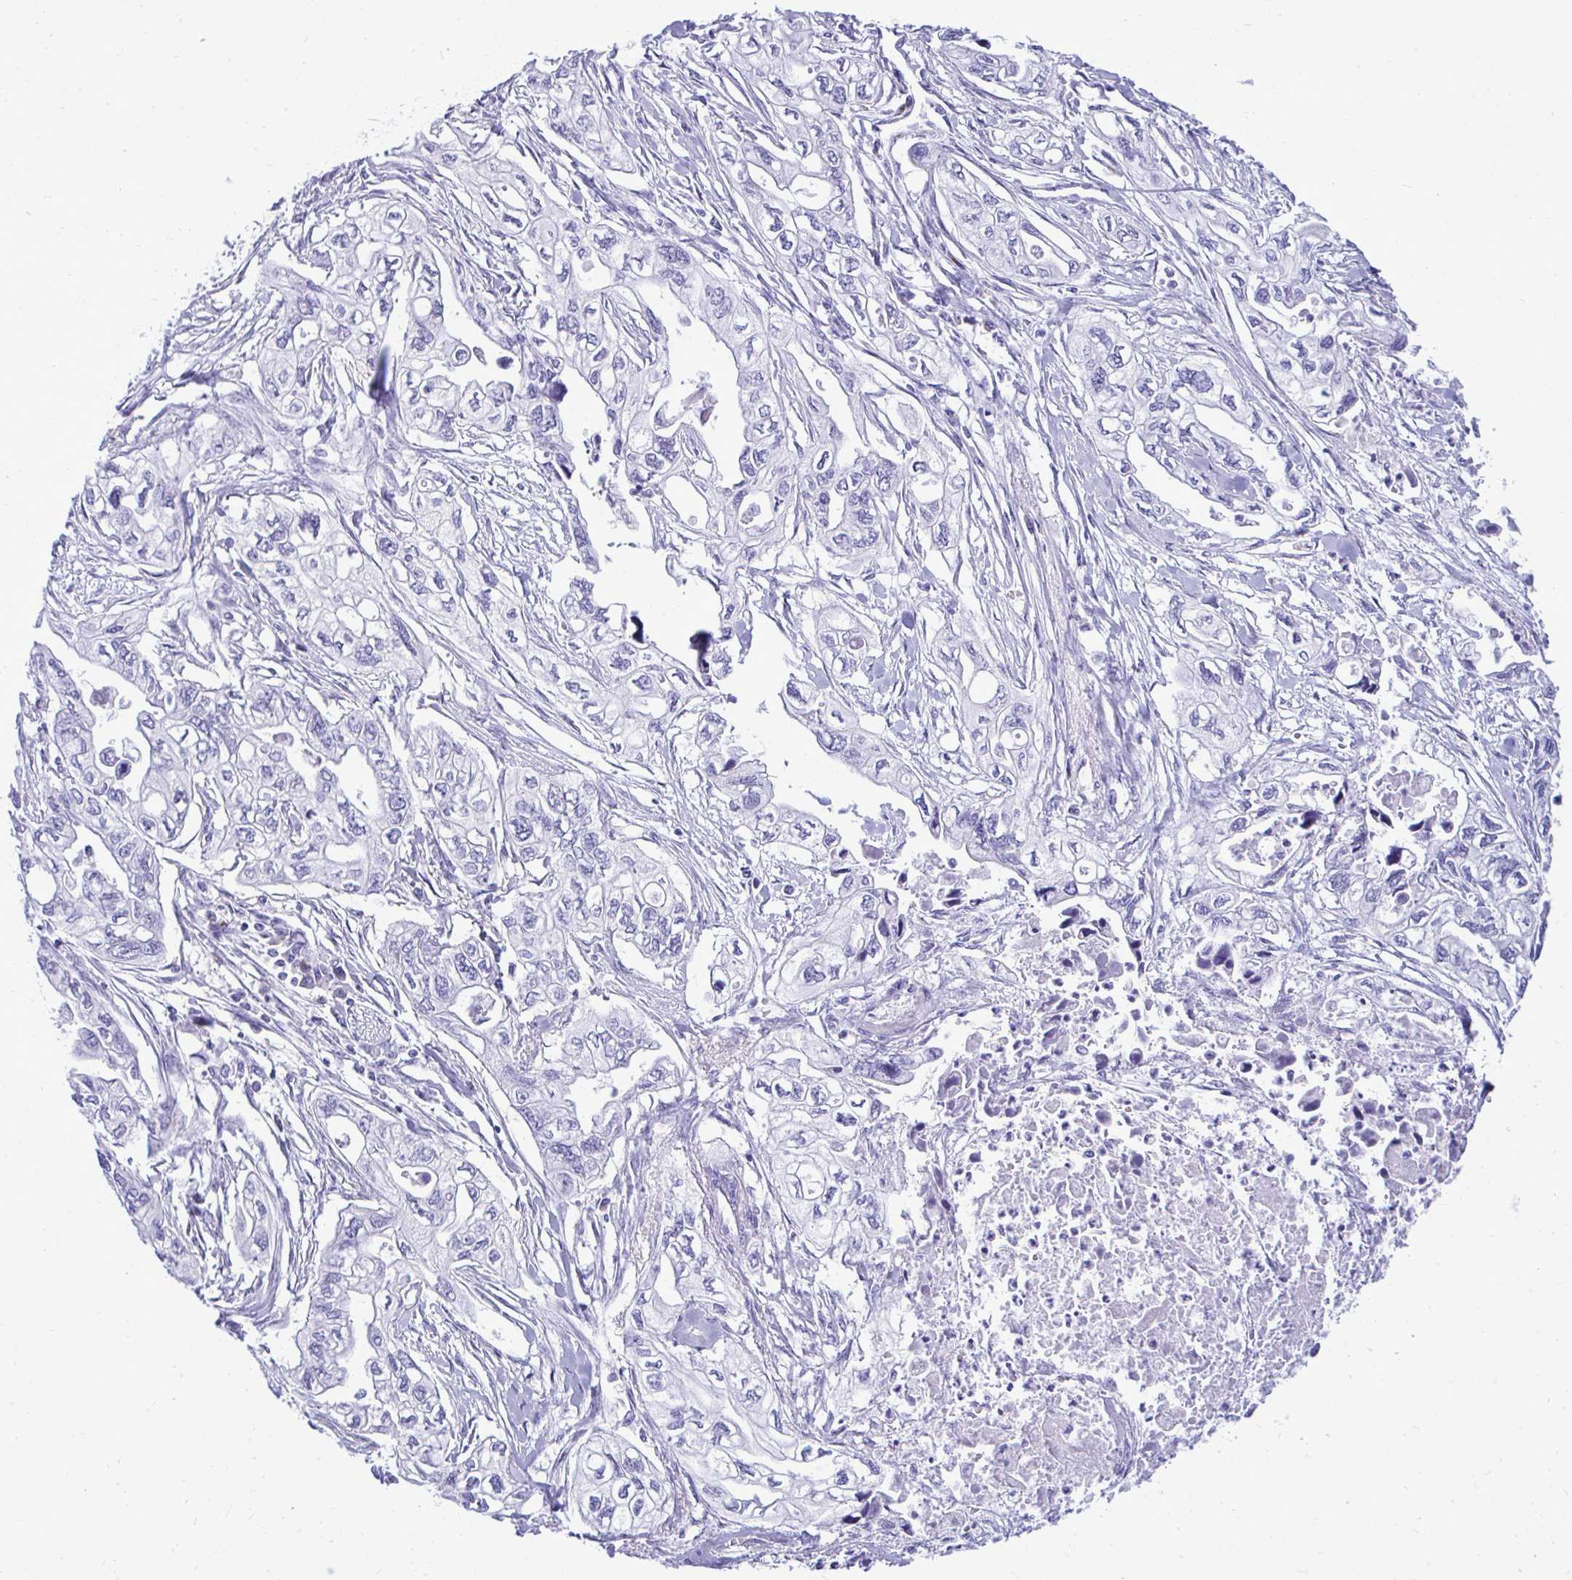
{"staining": {"intensity": "negative", "quantity": "none", "location": "none"}, "tissue": "pancreatic cancer", "cell_type": "Tumor cells", "image_type": "cancer", "snomed": [{"axis": "morphology", "description": "Adenocarcinoma, NOS"}, {"axis": "topography", "description": "Pancreas"}], "caption": "IHC histopathology image of neoplastic tissue: human pancreatic cancer (adenocarcinoma) stained with DAB reveals no significant protein staining in tumor cells.", "gene": "ANKDD1B", "patient": {"sex": "male", "age": 68}}